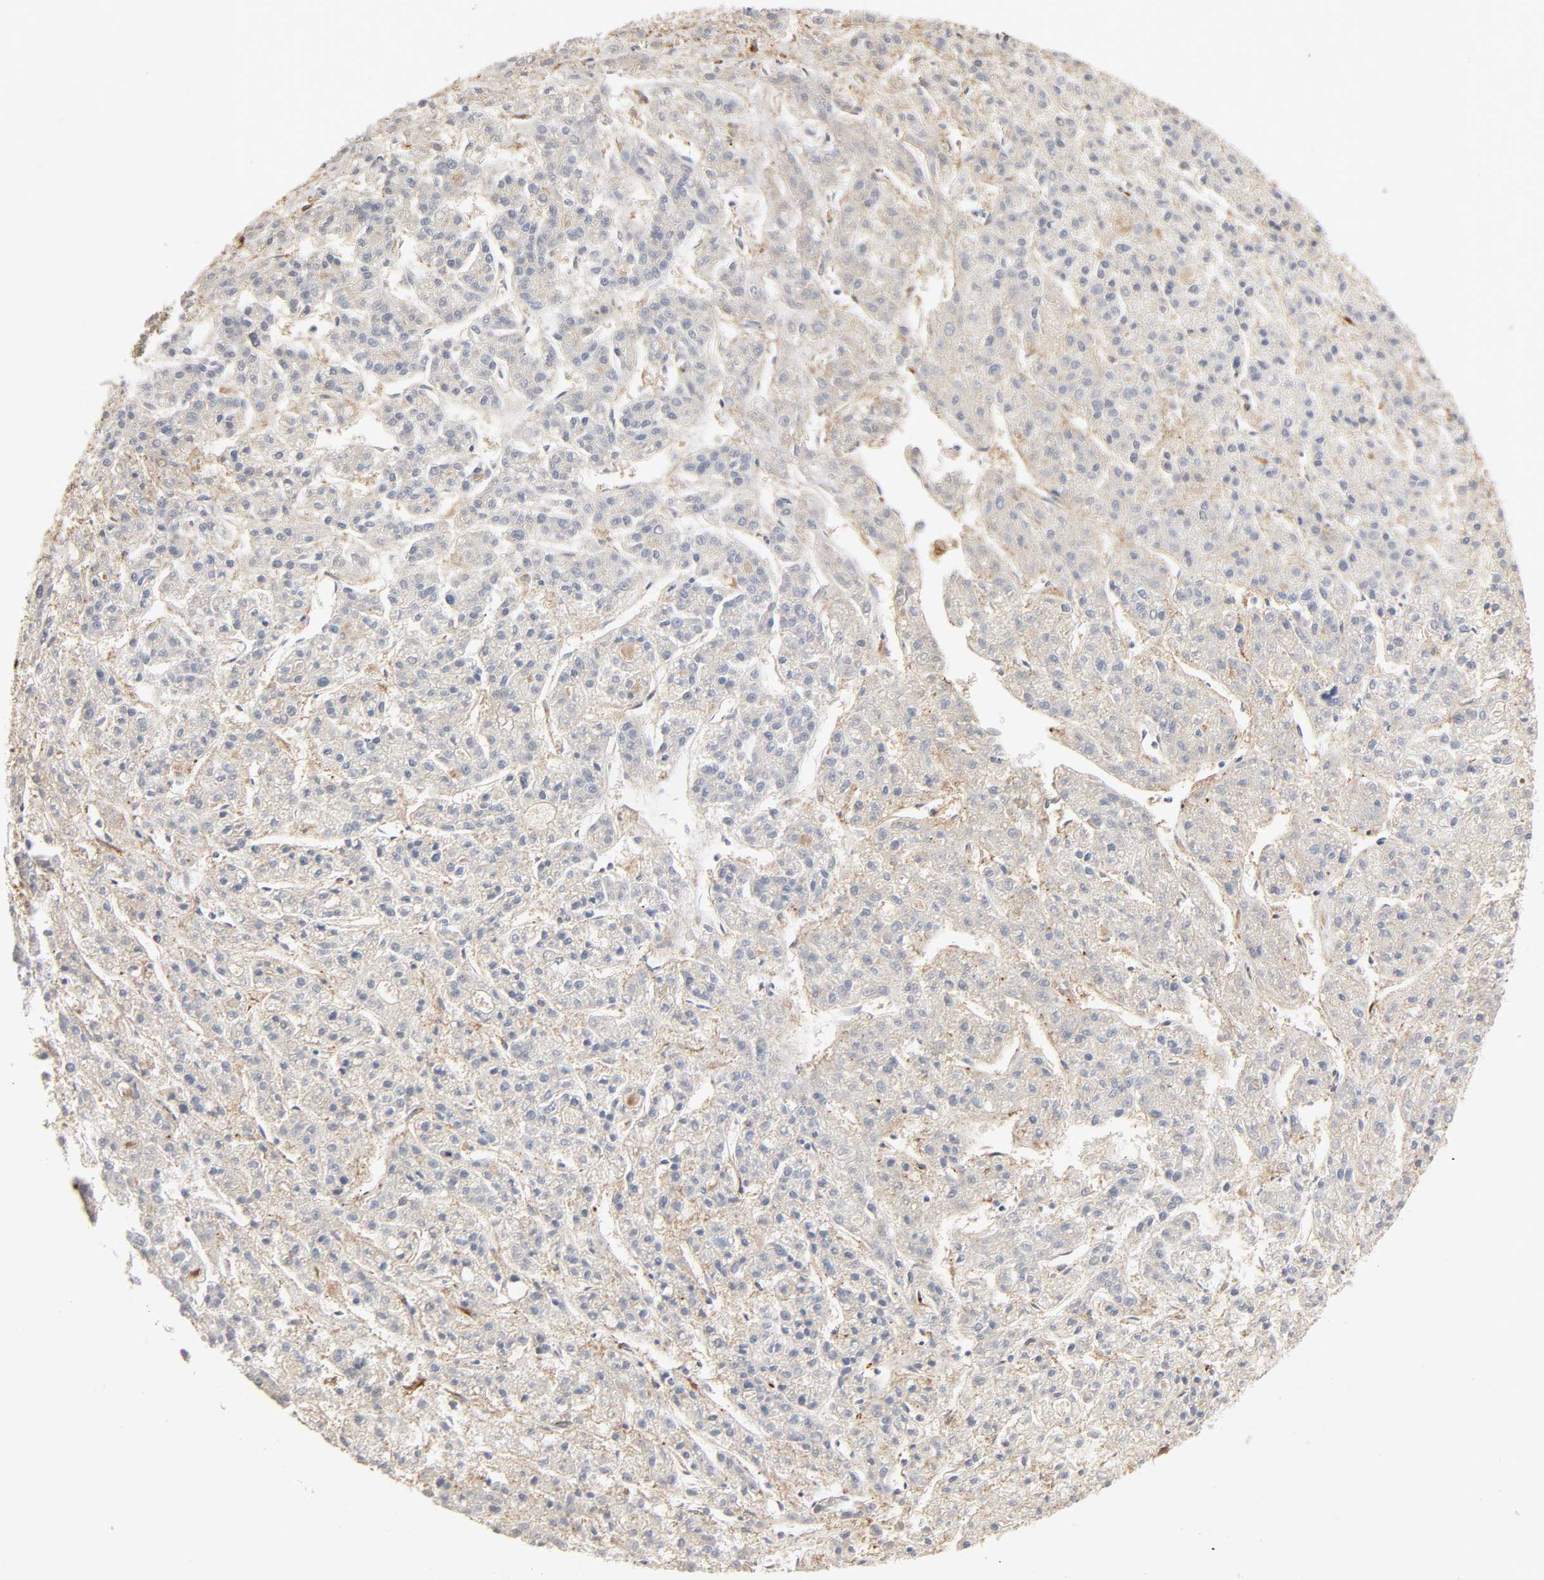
{"staining": {"intensity": "negative", "quantity": "none", "location": "none"}, "tissue": "liver cancer", "cell_type": "Tumor cells", "image_type": "cancer", "snomed": [{"axis": "morphology", "description": "Carcinoma, Hepatocellular, NOS"}, {"axis": "topography", "description": "Liver"}], "caption": "Hepatocellular carcinoma (liver) stained for a protein using IHC demonstrates no expression tumor cells.", "gene": "NDRG2", "patient": {"sex": "male", "age": 70}}